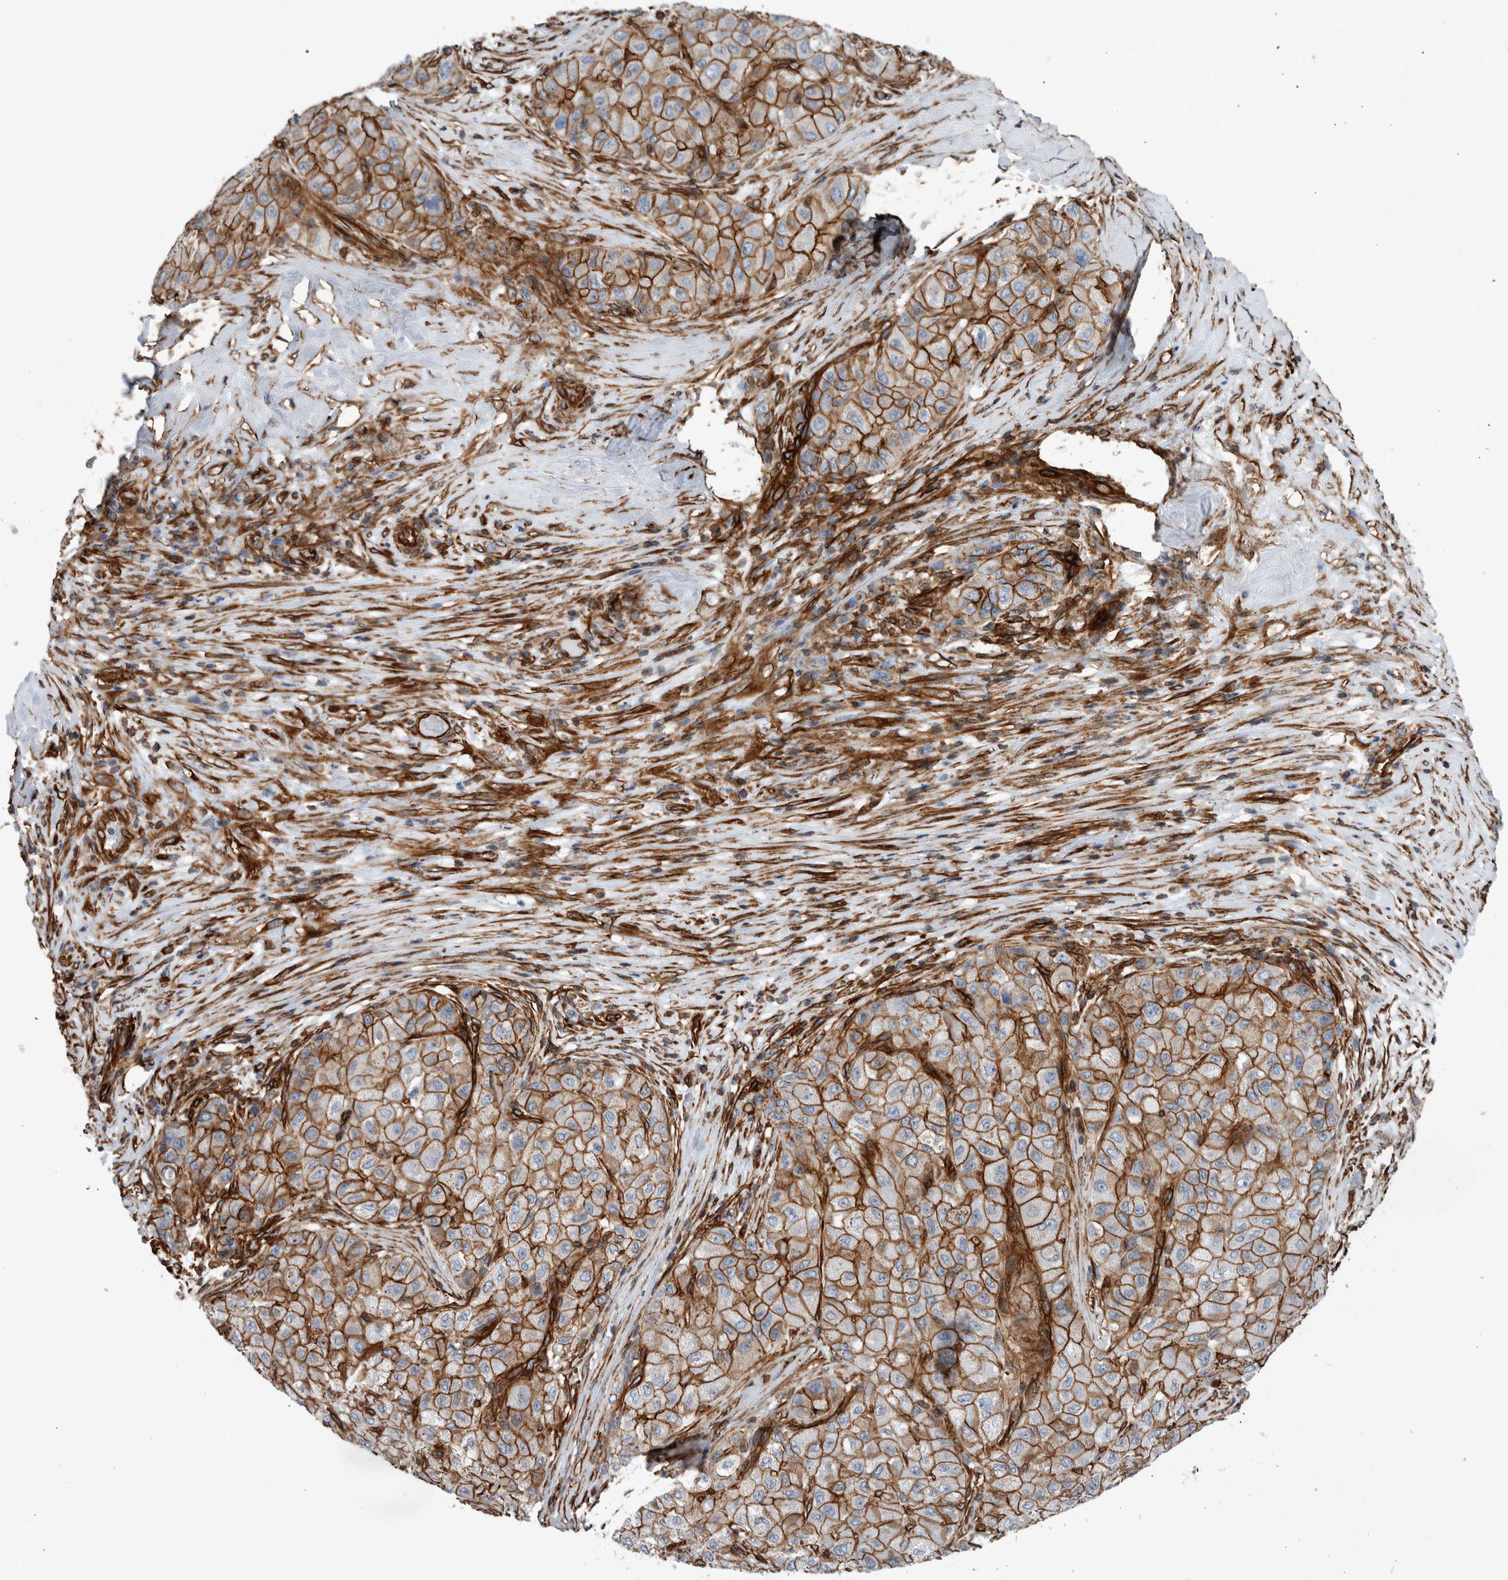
{"staining": {"intensity": "strong", "quantity": ">75%", "location": "cytoplasmic/membranous"}, "tissue": "liver cancer", "cell_type": "Tumor cells", "image_type": "cancer", "snomed": [{"axis": "morphology", "description": "Carcinoma, Hepatocellular, NOS"}, {"axis": "topography", "description": "Liver"}], "caption": "Liver hepatocellular carcinoma stained with immunohistochemistry exhibits strong cytoplasmic/membranous staining in about >75% of tumor cells. The protein of interest is shown in brown color, while the nuclei are stained blue.", "gene": "PLEC", "patient": {"sex": "male", "age": 80}}